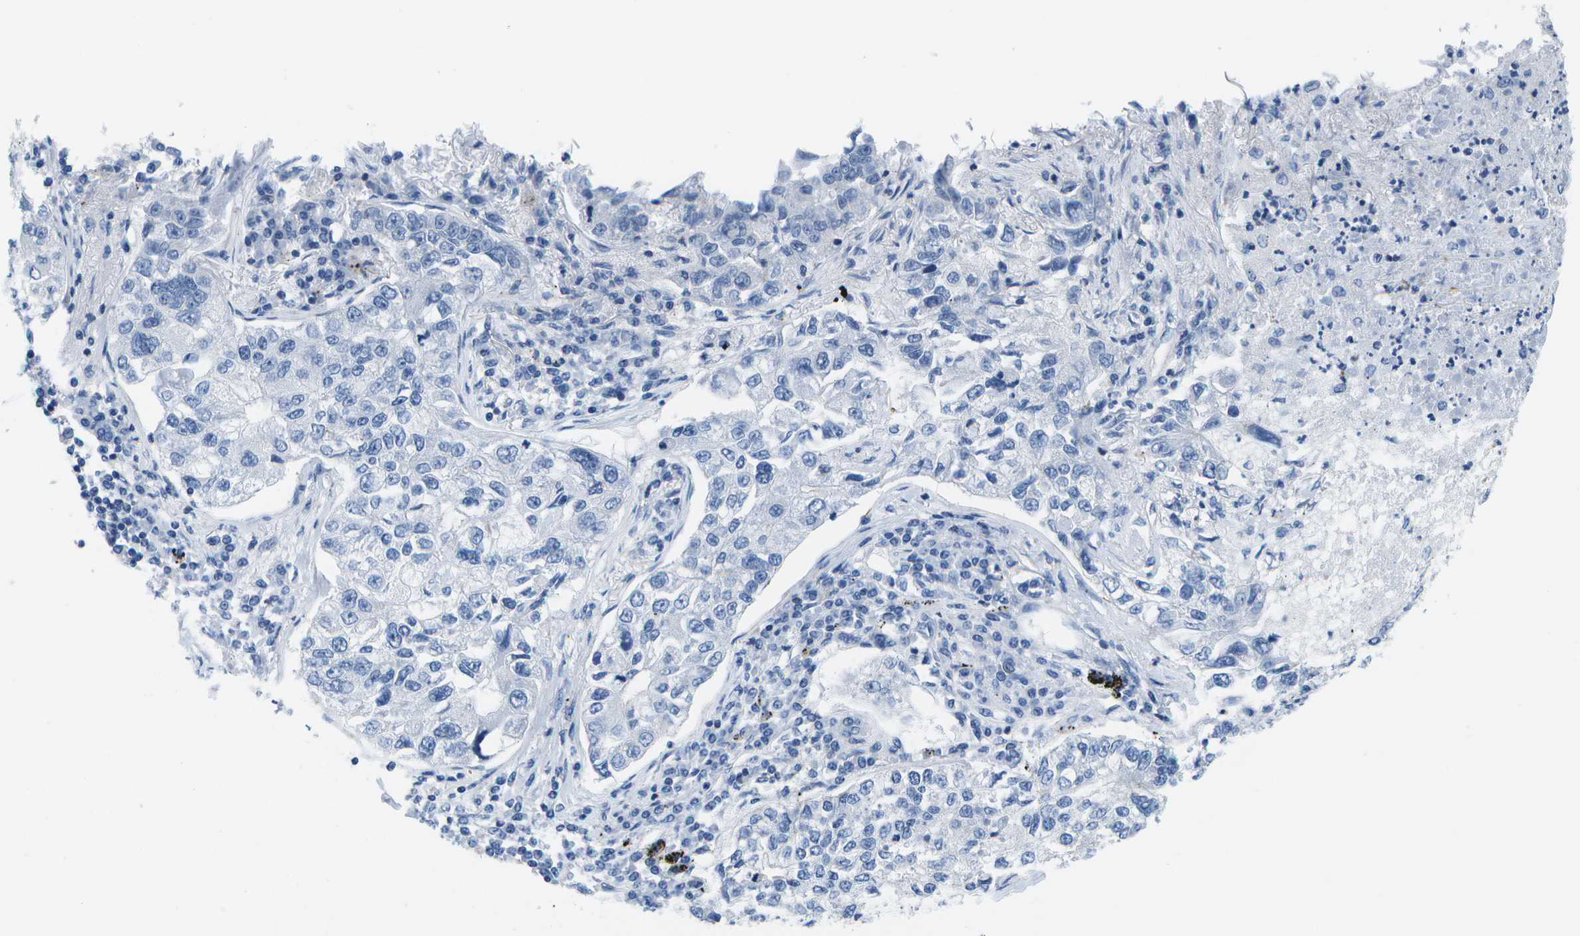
{"staining": {"intensity": "negative", "quantity": "none", "location": "none"}, "tissue": "lung cancer", "cell_type": "Tumor cells", "image_type": "cancer", "snomed": [{"axis": "morphology", "description": "Adenocarcinoma, NOS"}, {"axis": "topography", "description": "Lung"}], "caption": "A high-resolution micrograph shows IHC staining of lung cancer, which demonstrates no significant positivity in tumor cells. (Brightfield microscopy of DAB (3,3'-diaminobenzidine) IHC at high magnification).", "gene": "ADGRG6", "patient": {"sex": "male", "age": 49}}